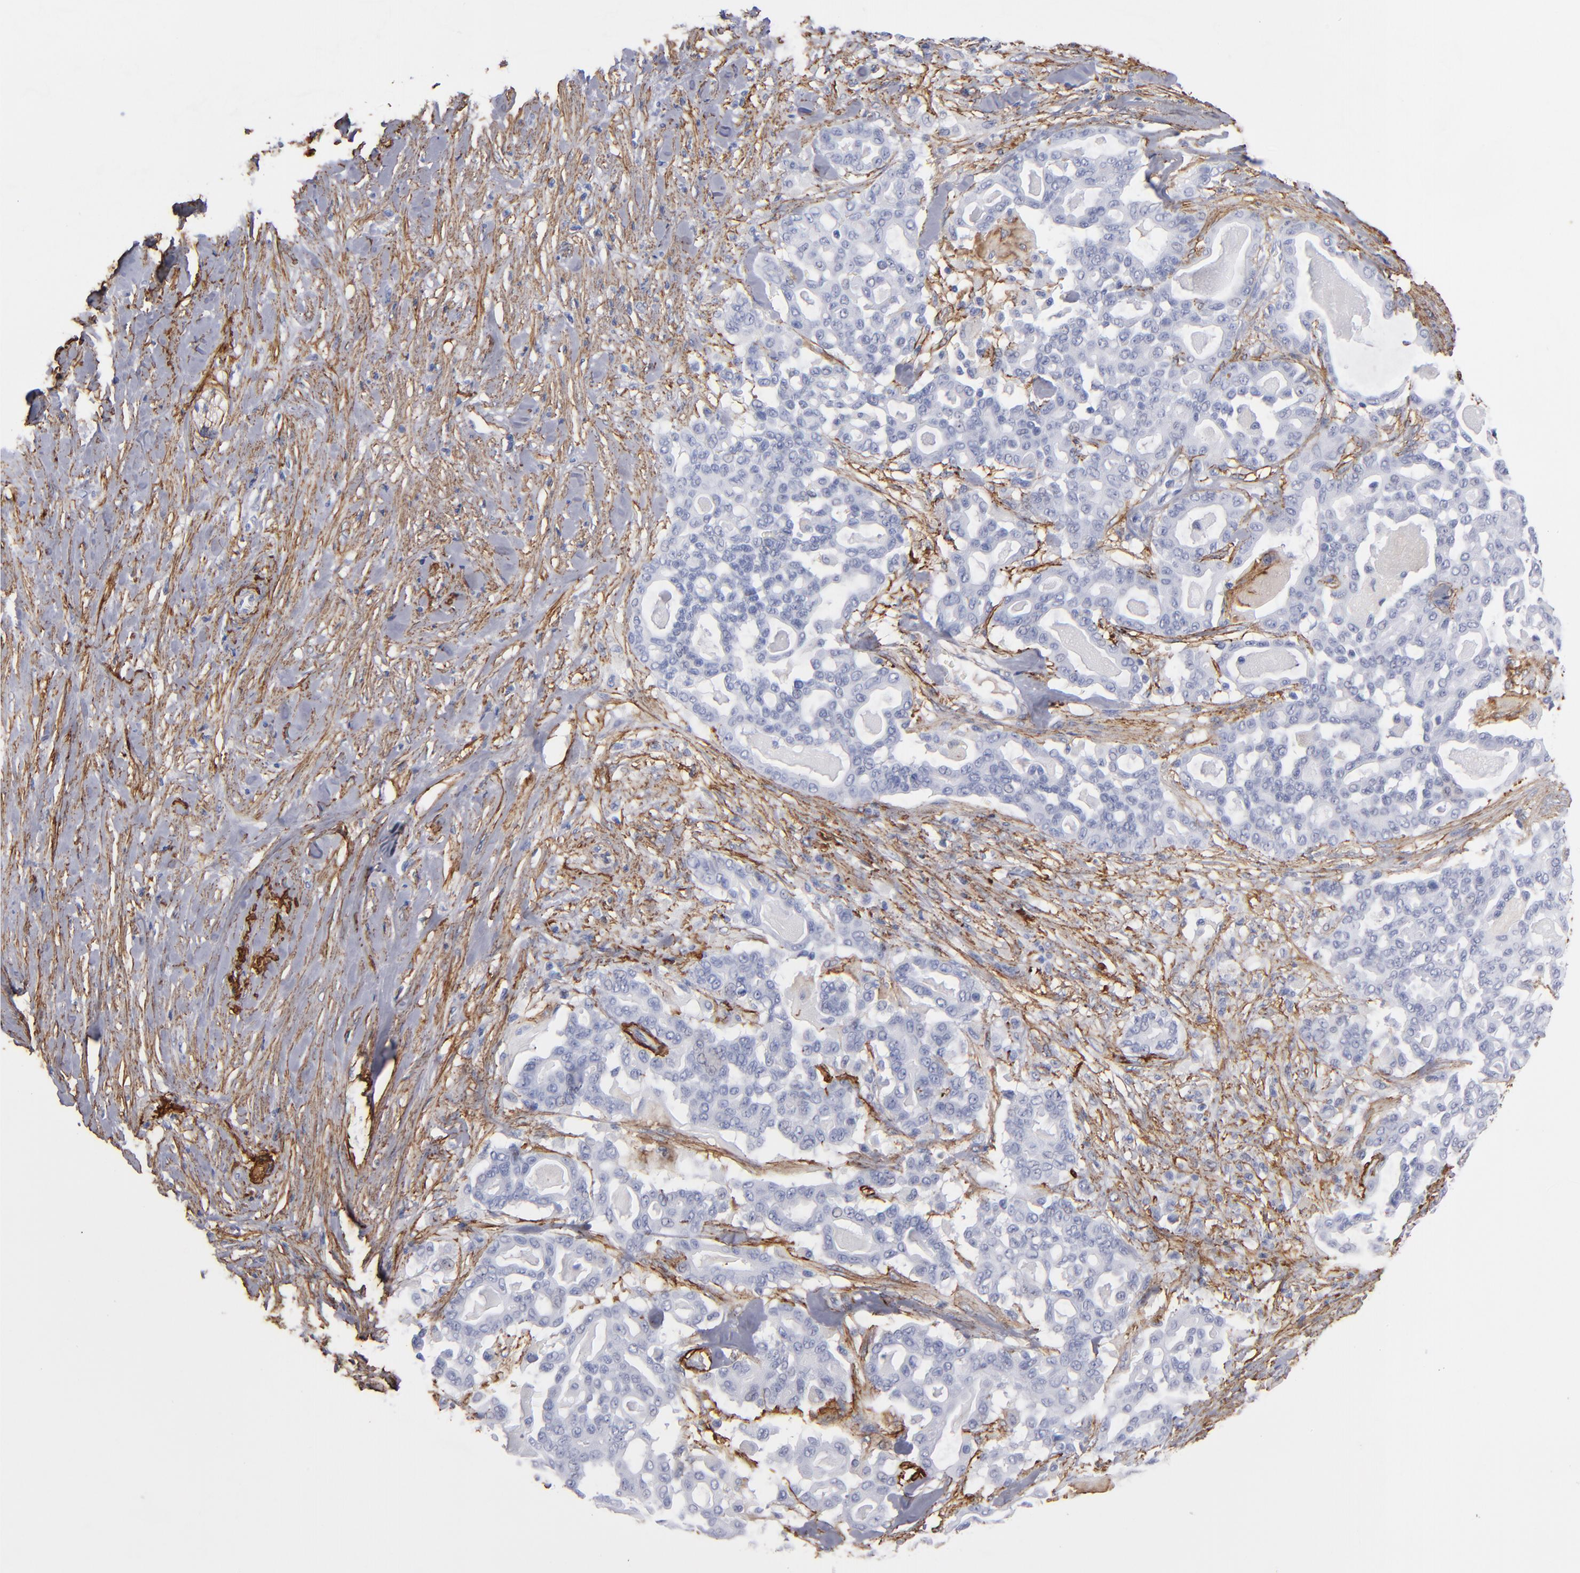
{"staining": {"intensity": "negative", "quantity": "none", "location": "none"}, "tissue": "pancreatic cancer", "cell_type": "Tumor cells", "image_type": "cancer", "snomed": [{"axis": "morphology", "description": "Adenocarcinoma, NOS"}, {"axis": "topography", "description": "Pancreas"}], "caption": "IHC image of neoplastic tissue: pancreatic cancer (adenocarcinoma) stained with DAB (3,3'-diaminobenzidine) reveals no significant protein expression in tumor cells.", "gene": "EMILIN1", "patient": {"sex": "male", "age": 63}}